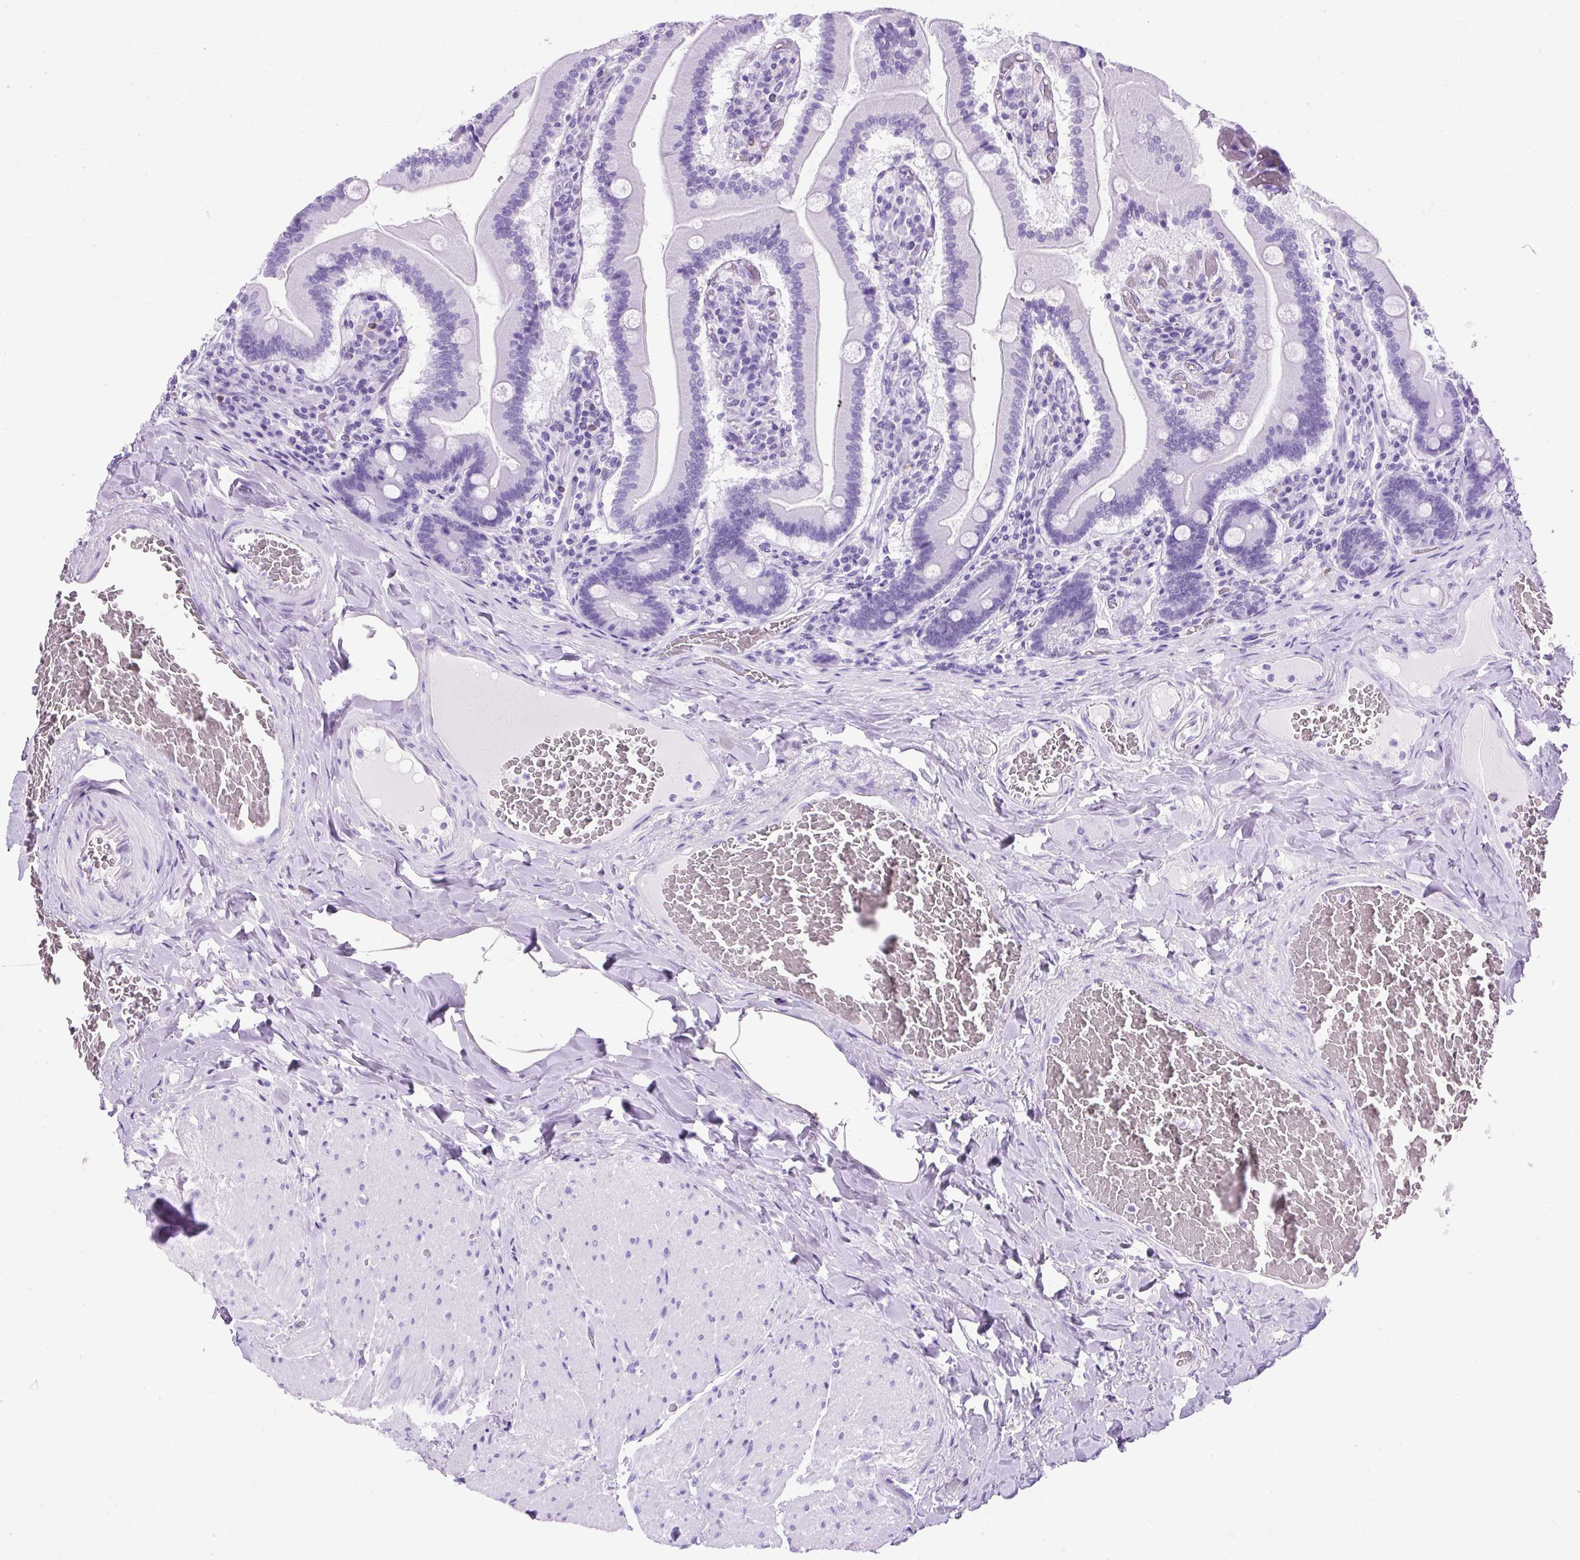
{"staining": {"intensity": "negative", "quantity": "none", "location": "none"}, "tissue": "duodenum", "cell_type": "Glandular cells", "image_type": "normal", "snomed": [{"axis": "morphology", "description": "Normal tissue, NOS"}, {"axis": "topography", "description": "Duodenum"}], "caption": "The photomicrograph exhibits no significant expression in glandular cells of duodenum. (DAB immunohistochemistry (IHC) with hematoxylin counter stain).", "gene": "PVALB", "patient": {"sex": "female", "age": 62}}